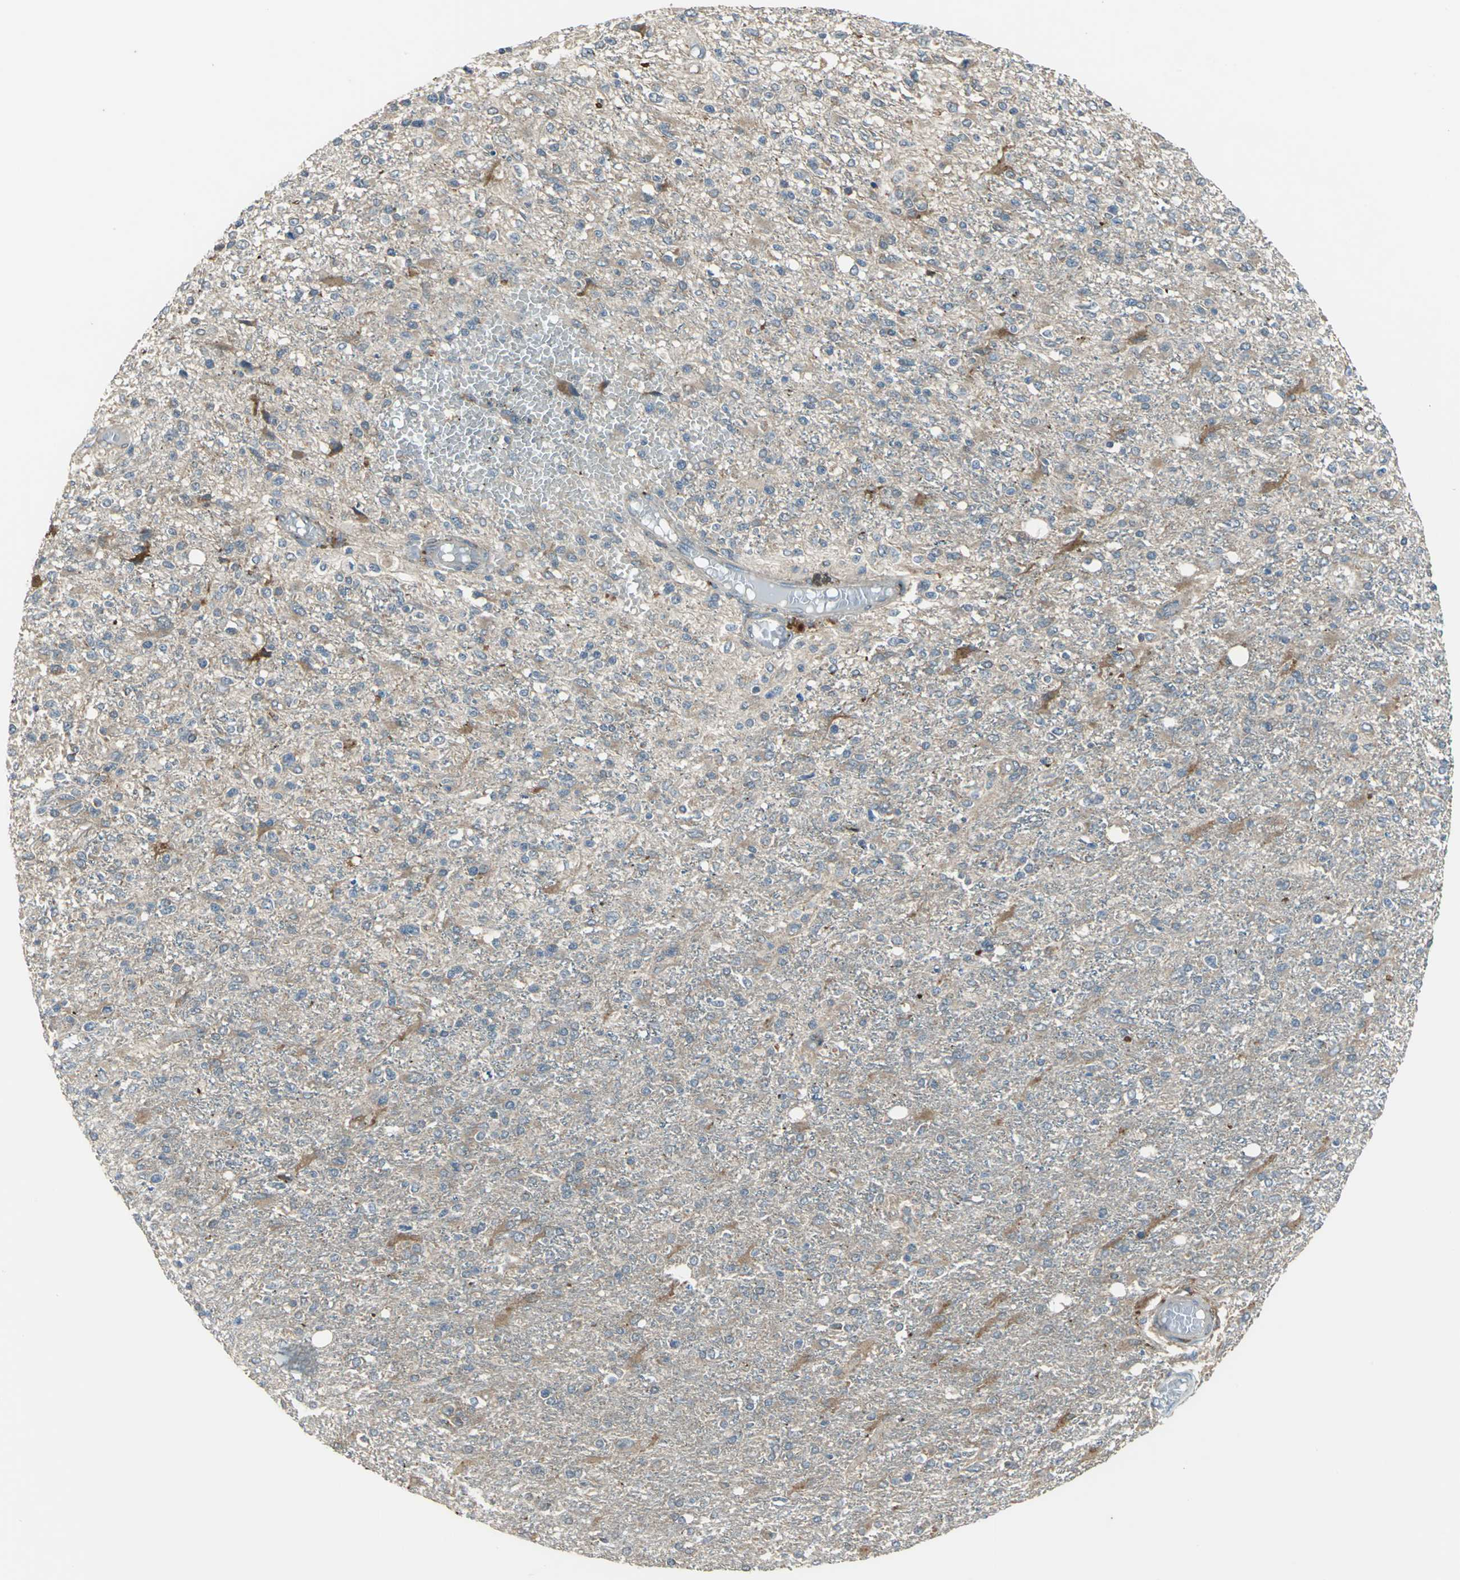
{"staining": {"intensity": "moderate", "quantity": "25%-75%", "location": "cytoplasmic/membranous"}, "tissue": "glioma", "cell_type": "Tumor cells", "image_type": "cancer", "snomed": [{"axis": "morphology", "description": "Glioma, malignant, High grade"}, {"axis": "topography", "description": "Cerebral cortex"}], "caption": "This is an image of immunohistochemistry (IHC) staining of high-grade glioma (malignant), which shows moderate expression in the cytoplasmic/membranous of tumor cells.", "gene": "TRAK1", "patient": {"sex": "male", "age": 76}}